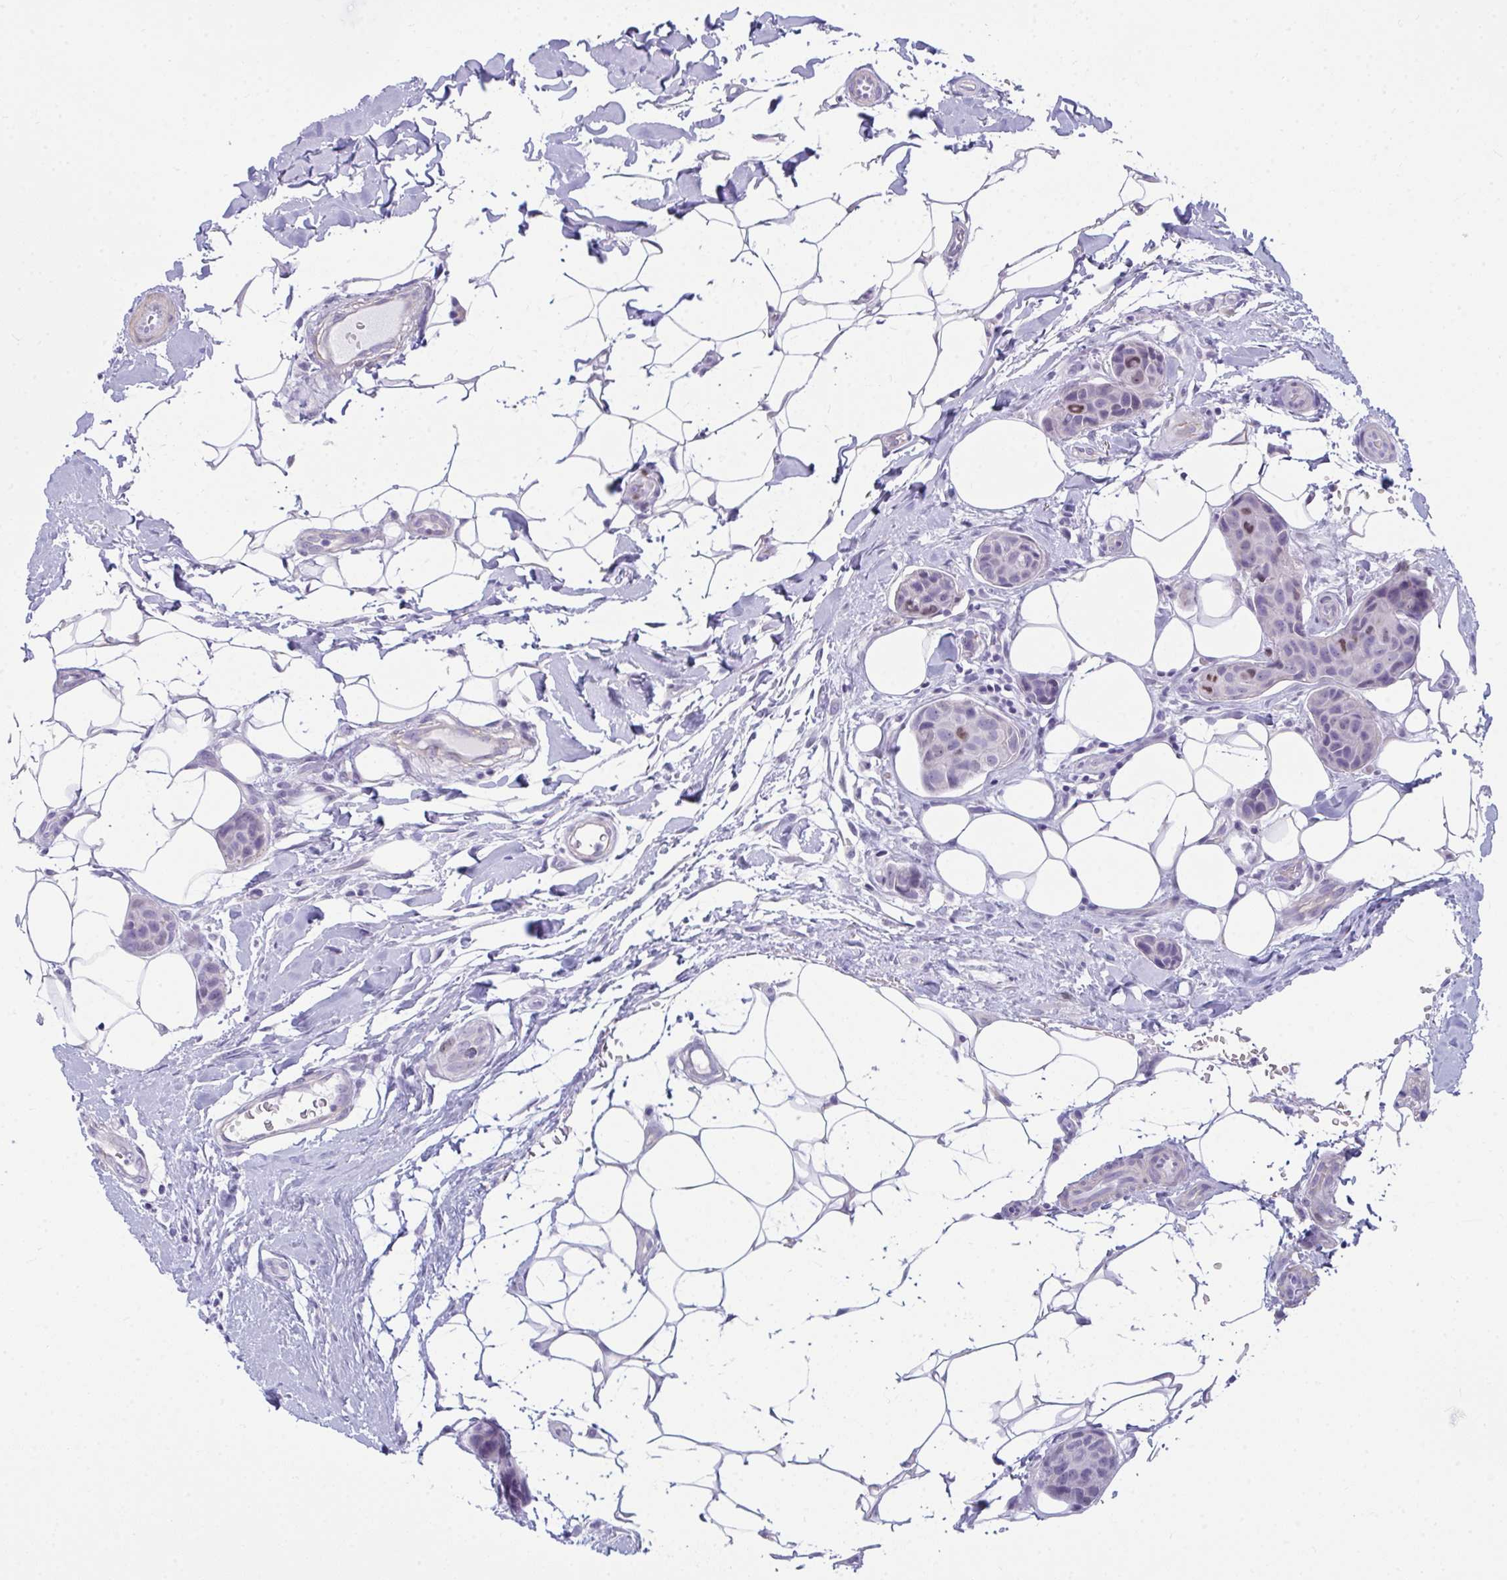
{"staining": {"intensity": "weak", "quantity": "<25%", "location": "nuclear"}, "tissue": "breast cancer", "cell_type": "Tumor cells", "image_type": "cancer", "snomed": [{"axis": "morphology", "description": "Duct carcinoma"}, {"axis": "topography", "description": "Breast"}, {"axis": "topography", "description": "Lymph node"}], "caption": "A photomicrograph of human breast cancer is negative for staining in tumor cells. (DAB immunohistochemistry (IHC), high magnification).", "gene": "SUZ12", "patient": {"sex": "female", "age": 80}}